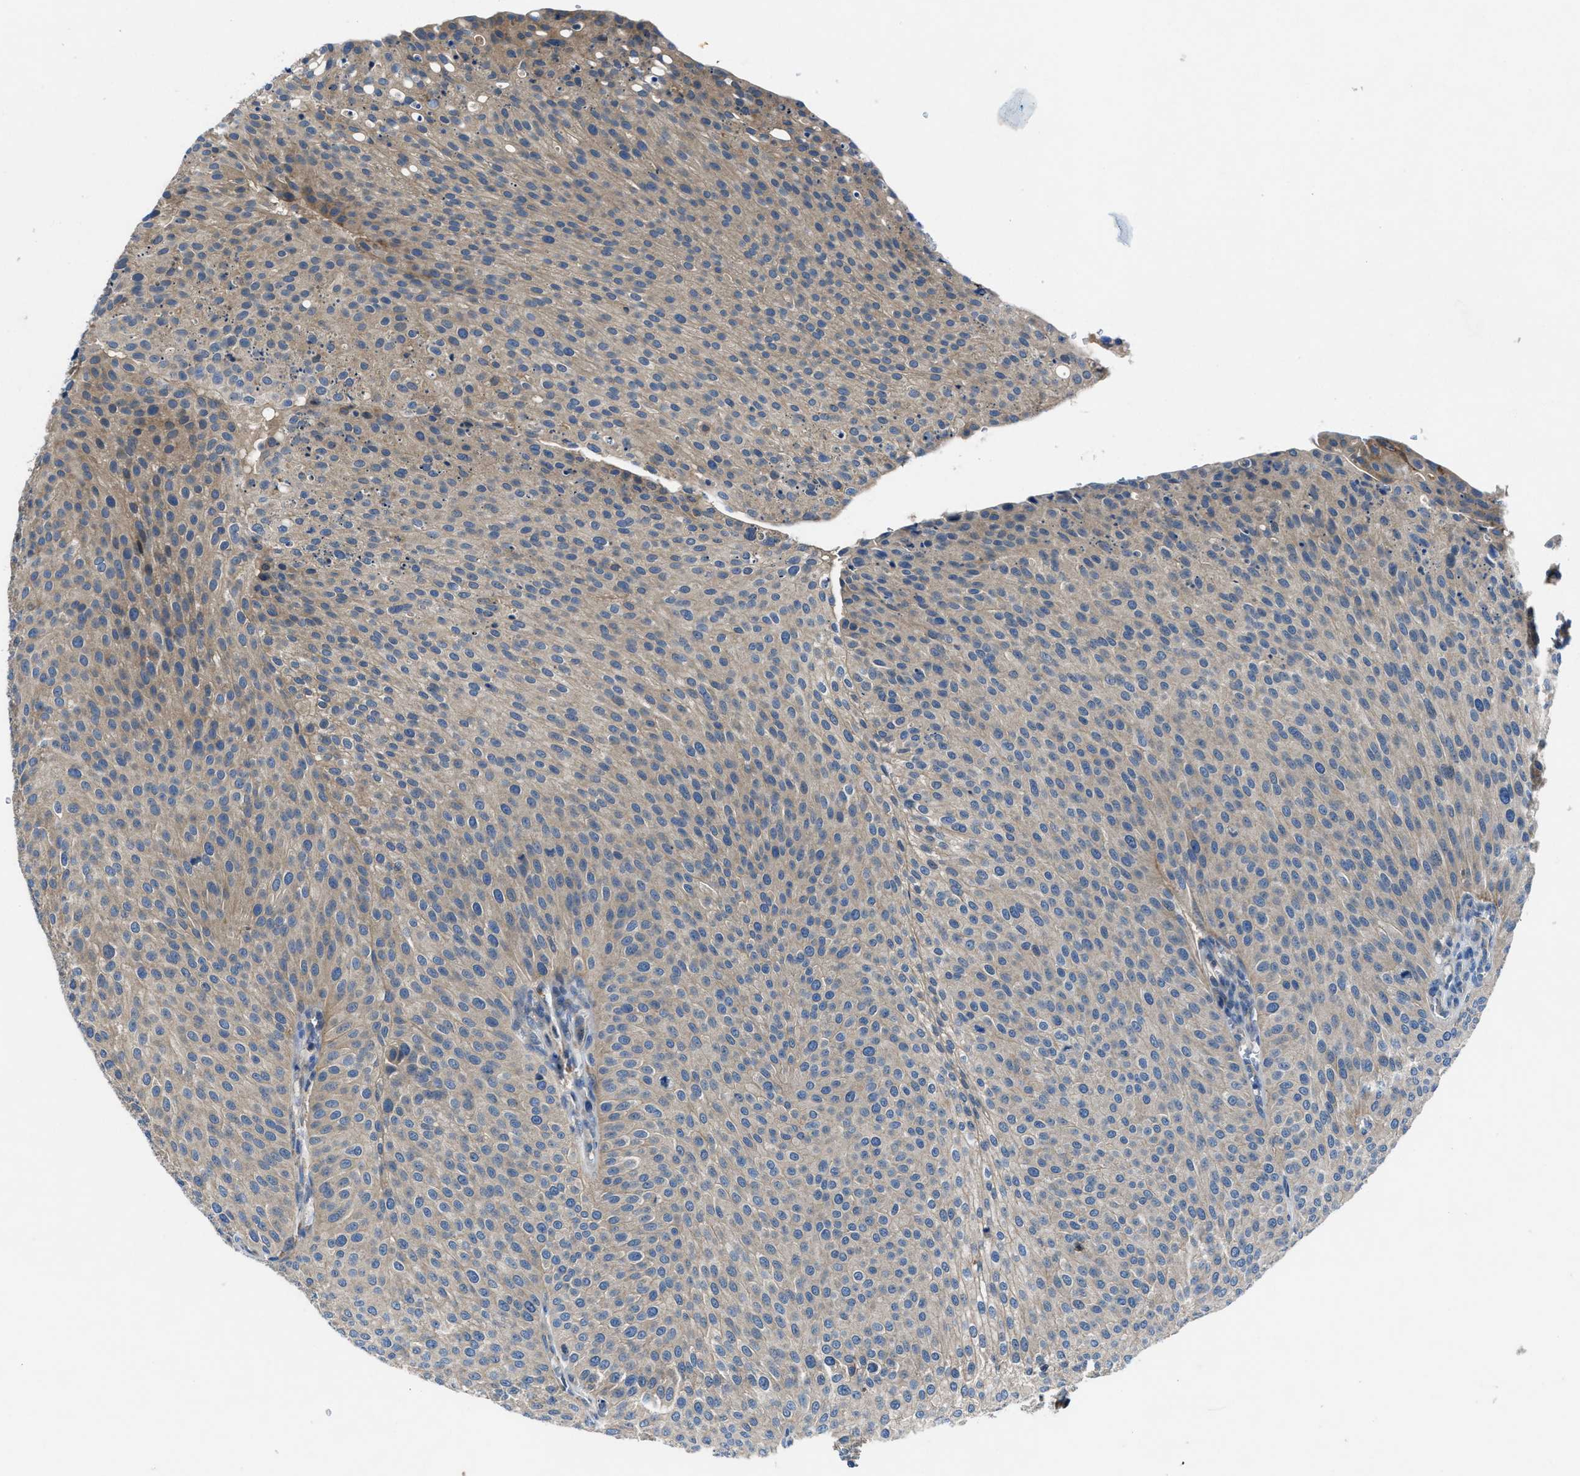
{"staining": {"intensity": "weak", "quantity": "25%-75%", "location": "cytoplasmic/membranous"}, "tissue": "urothelial cancer", "cell_type": "Tumor cells", "image_type": "cancer", "snomed": [{"axis": "morphology", "description": "Urothelial carcinoma, Low grade"}, {"axis": "topography", "description": "Smooth muscle"}, {"axis": "topography", "description": "Urinary bladder"}], "caption": "A brown stain labels weak cytoplasmic/membranous staining of a protein in low-grade urothelial carcinoma tumor cells.", "gene": "MAP3K20", "patient": {"sex": "male", "age": 60}}